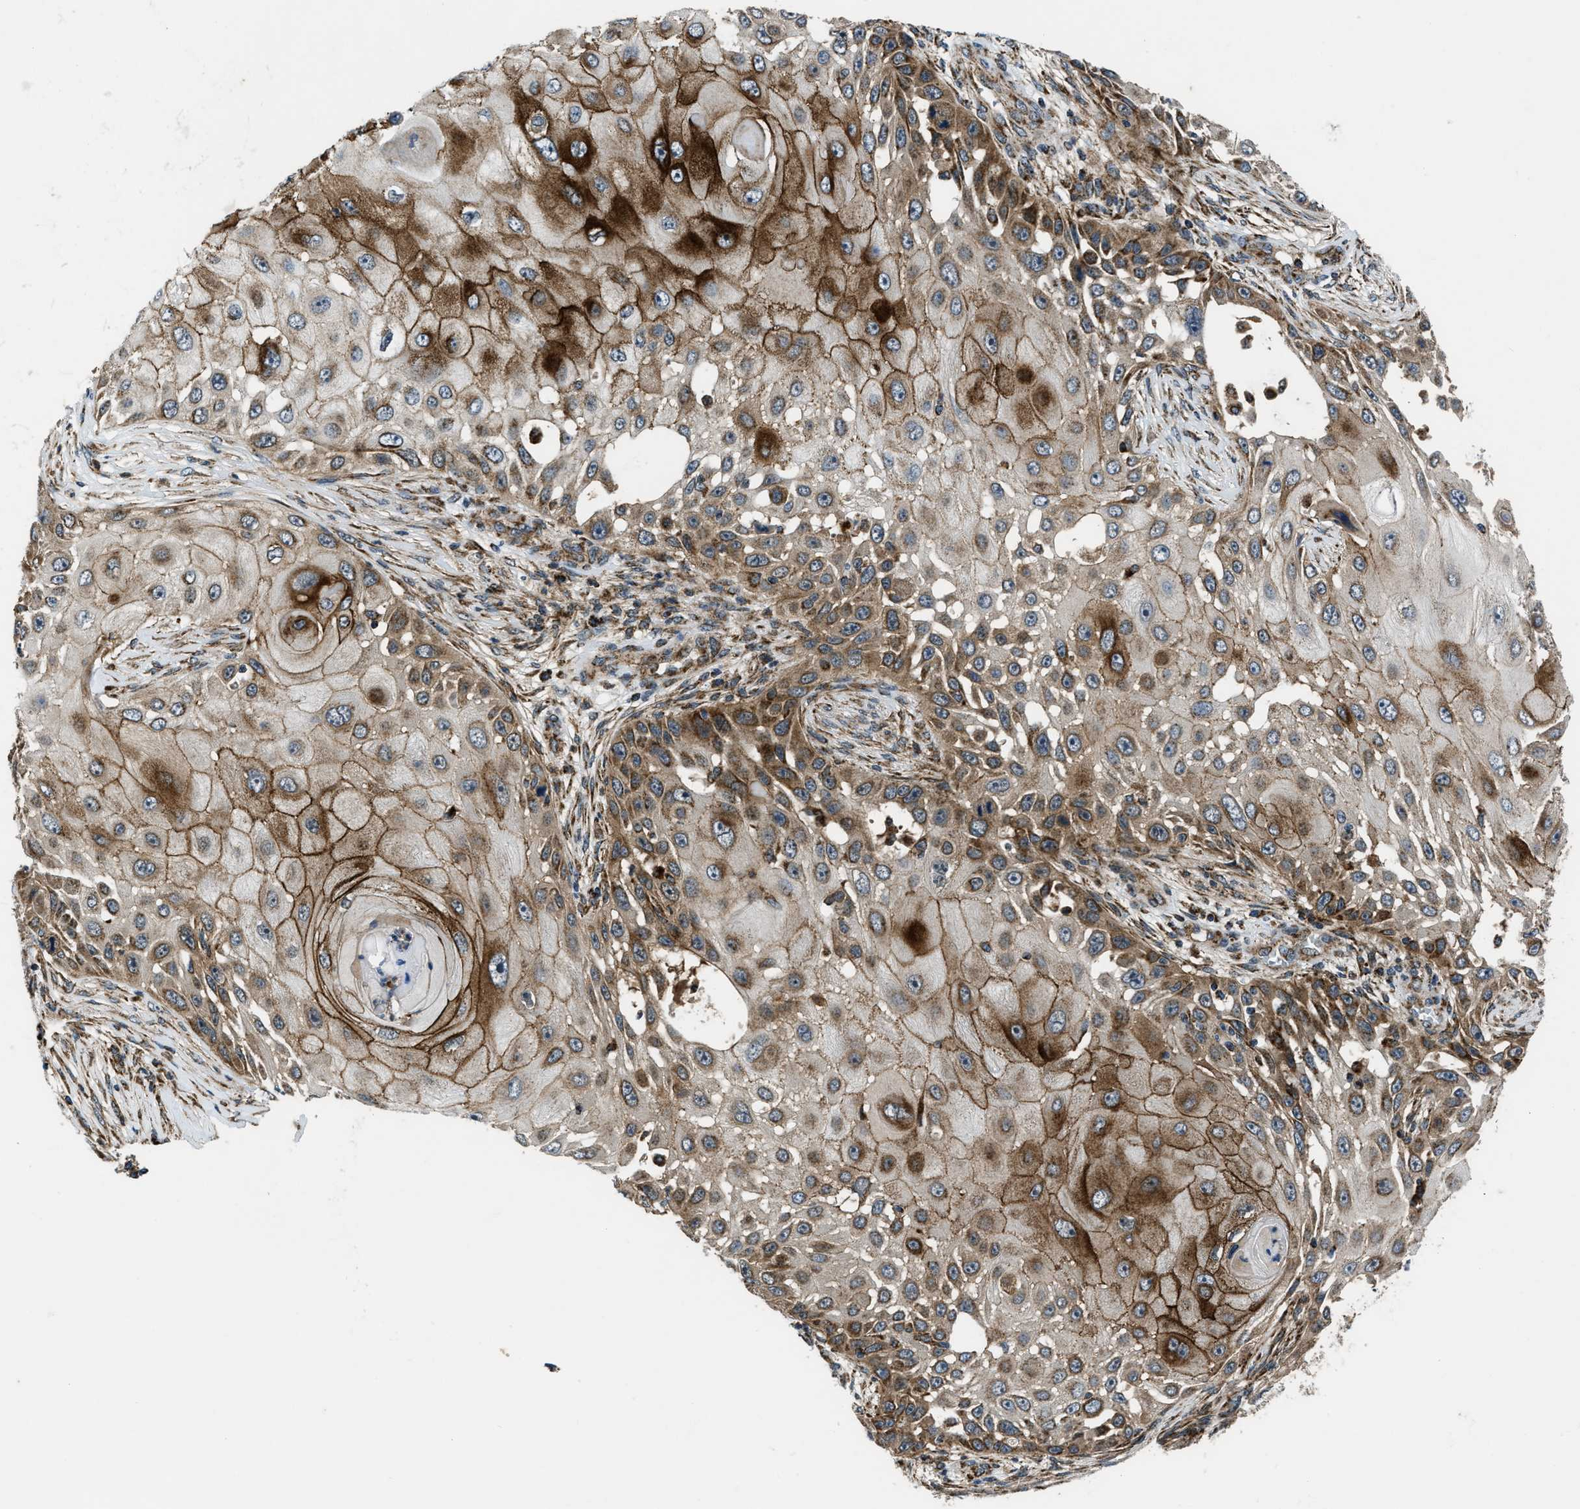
{"staining": {"intensity": "strong", "quantity": "25%-75%", "location": "cytoplasmic/membranous"}, "tissue": "skin cancer", "cell_type": "Tumor cells", "image_type": "cancer", "snomed": [{"axis": "morphology", "description": "Squamous cell carcinoma, NOS"}, {"axis": "topography", "description": "Skin"}], "caption": "Immunohistochemical staining of squamous cell carcinoma (skin) reveals strong cytoplasmic/membranous protein staining in approximately 25%-75% of tumor cells.", "gene": "GSDME", "patient": {"sex": "female", "age": 44}}